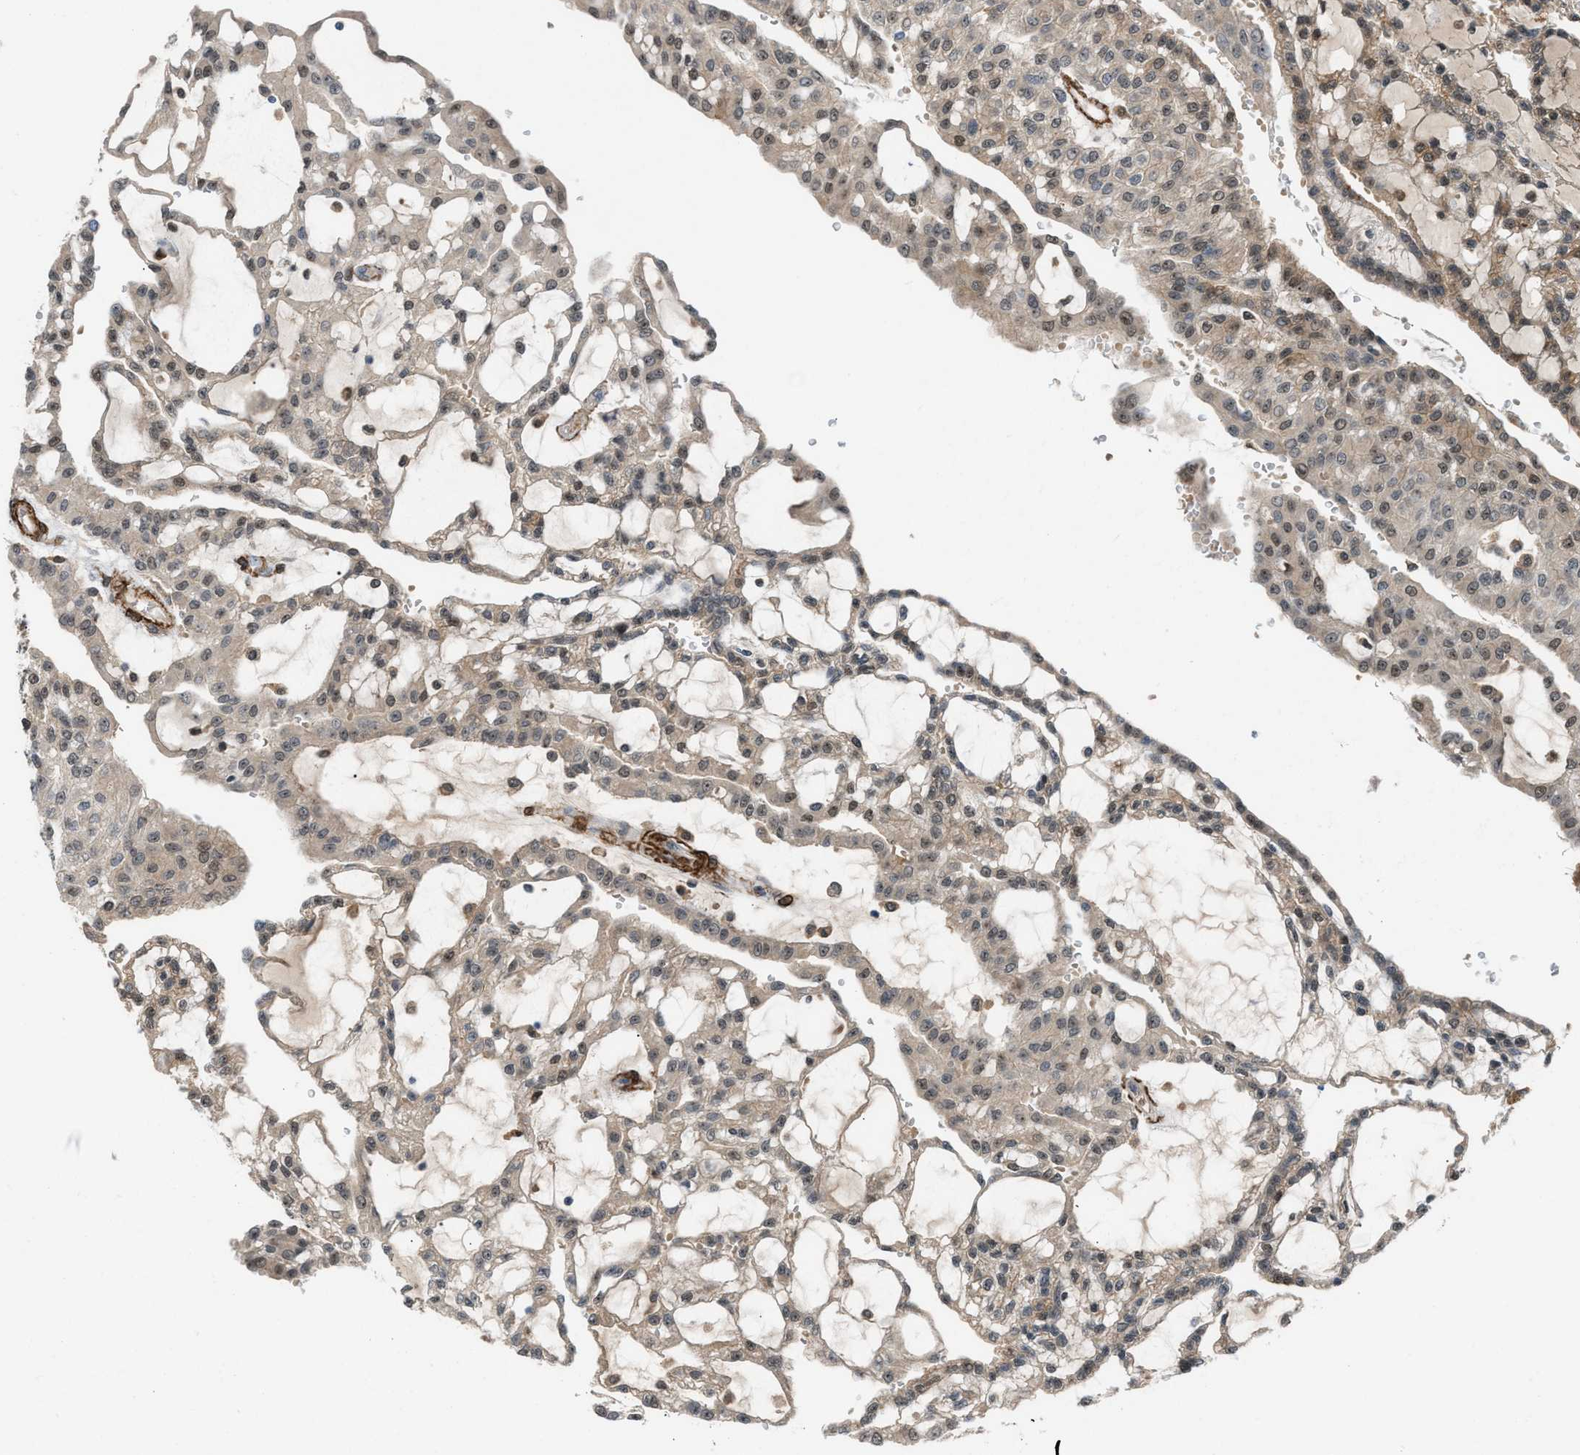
{"staining": {"intensity": "weak", "quantity": ">75%", "location": "cytoplasmic/membranous,nuclear"}, "tissue": "renal cancer", "cell_type": "Tumor cells", "image_type": "cancer", "snomed": [{"axis": "morphology", "description": "Adenocarcinoma, NOS"}, {"axis": "topography", "description": "Kidney"}], "caption": "This histopathology image exhibits immunohistochemistry (IHC) staining of renal cancer (adenocarcinoma), with low weak cytoplasmic/membranous and nuclear expression in approximately >75% of tumor cells.", "gene": "NQO2", "patient": {"sex": "male", "age": 63}}